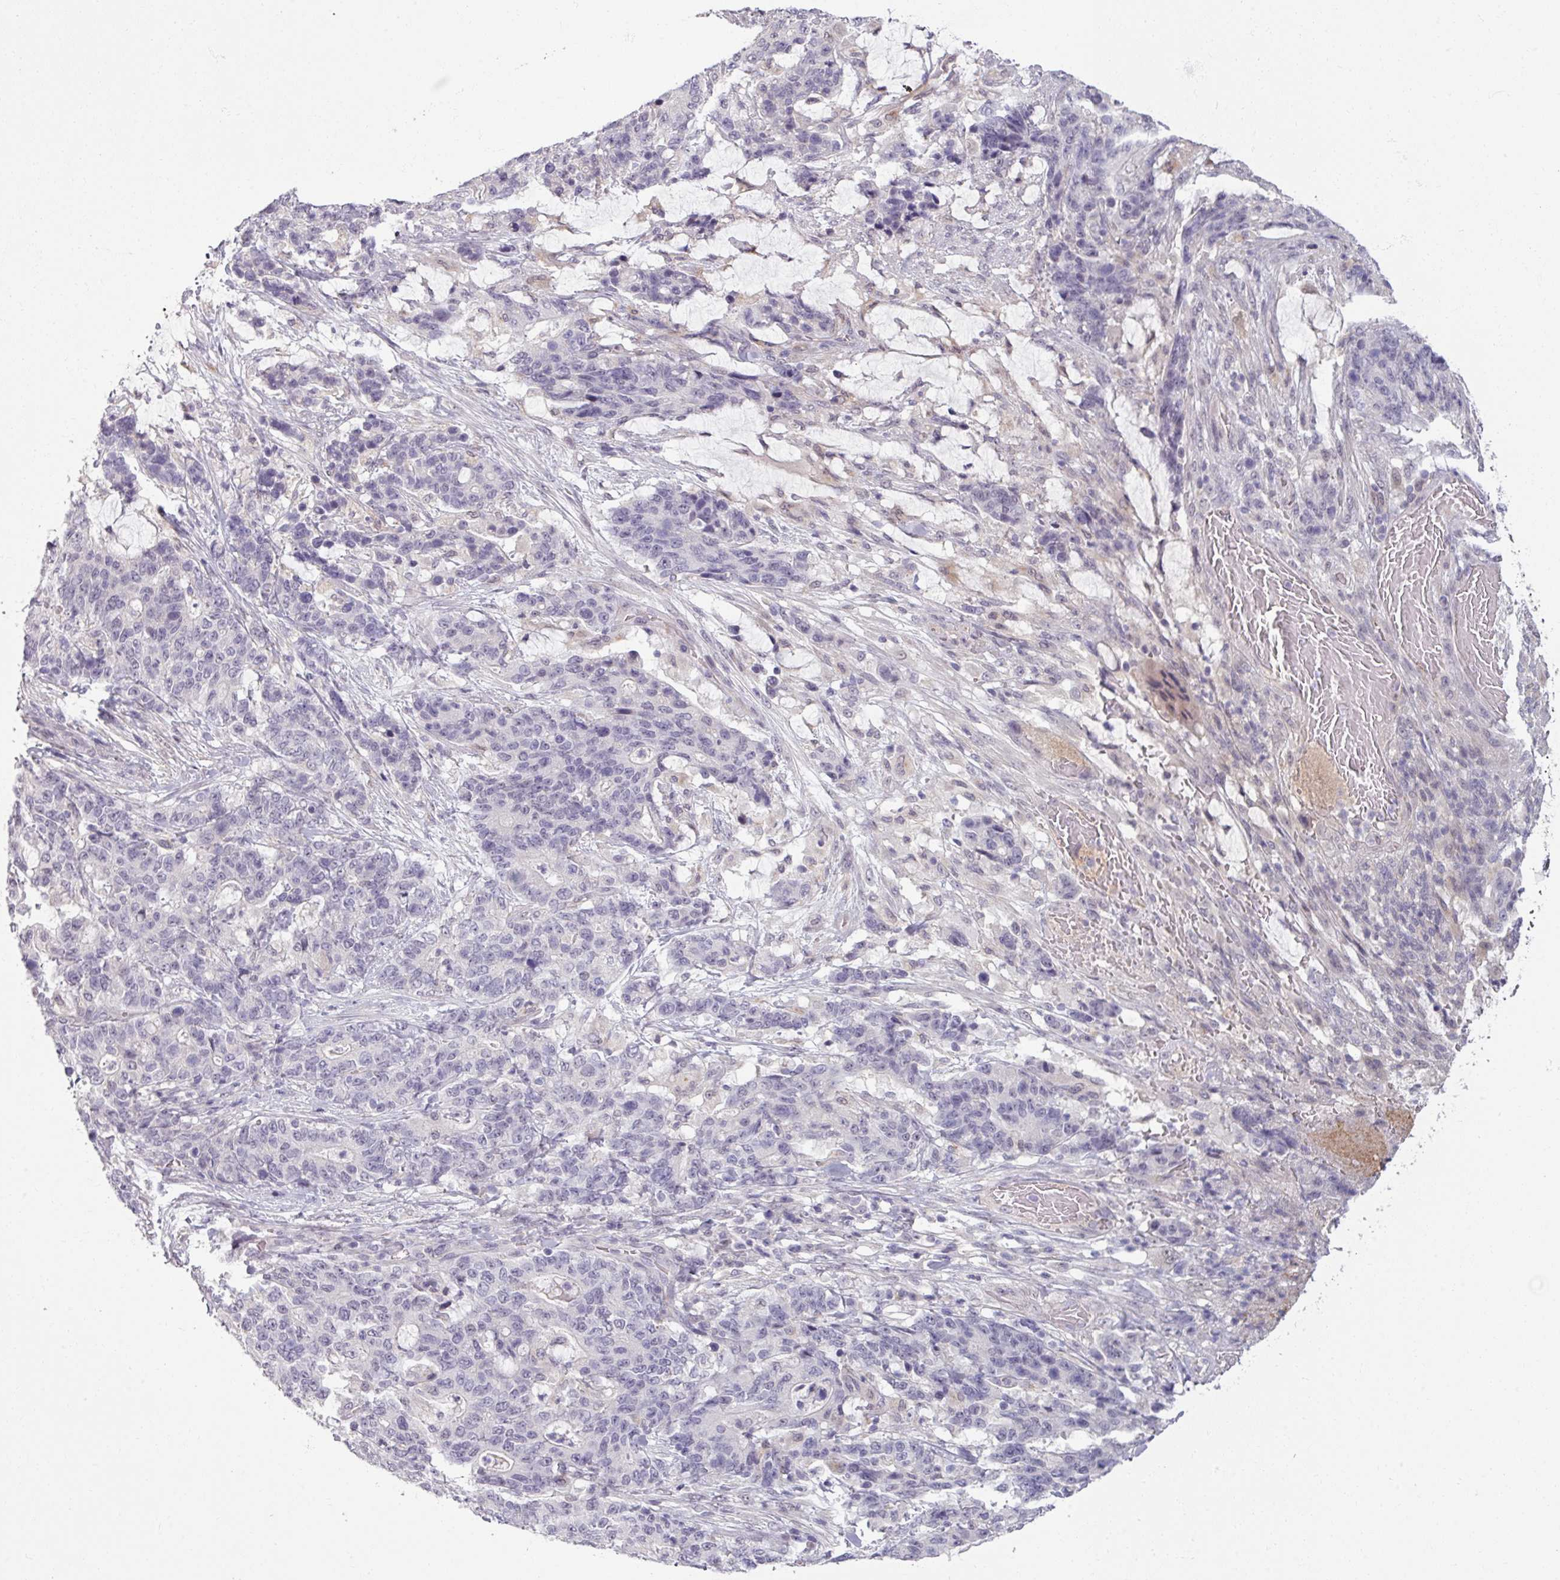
{"staining": {"intensity": "negative", "quantity": "none", "location": "none"}, "tissue": "stomach cancer", "cell_type": "Tumor cells", "image_type": "cancer", "snomed": [{"axis": "morphology", "description": "Normal tissue, NOS"}, {"axis": "morphology", "description": "Adenocarcinoma, NOS"}, {"axis": "topography", "description": "Stomach"}], "caption": "An immunohistochemistry photomicrograph of adenocarcinoma (stomach) is shown. There is no staining in tumor cells of adenocarcinoma (stomach).", "gene": "UVSSA", "patient": {"sex": "female", "age": 64}}